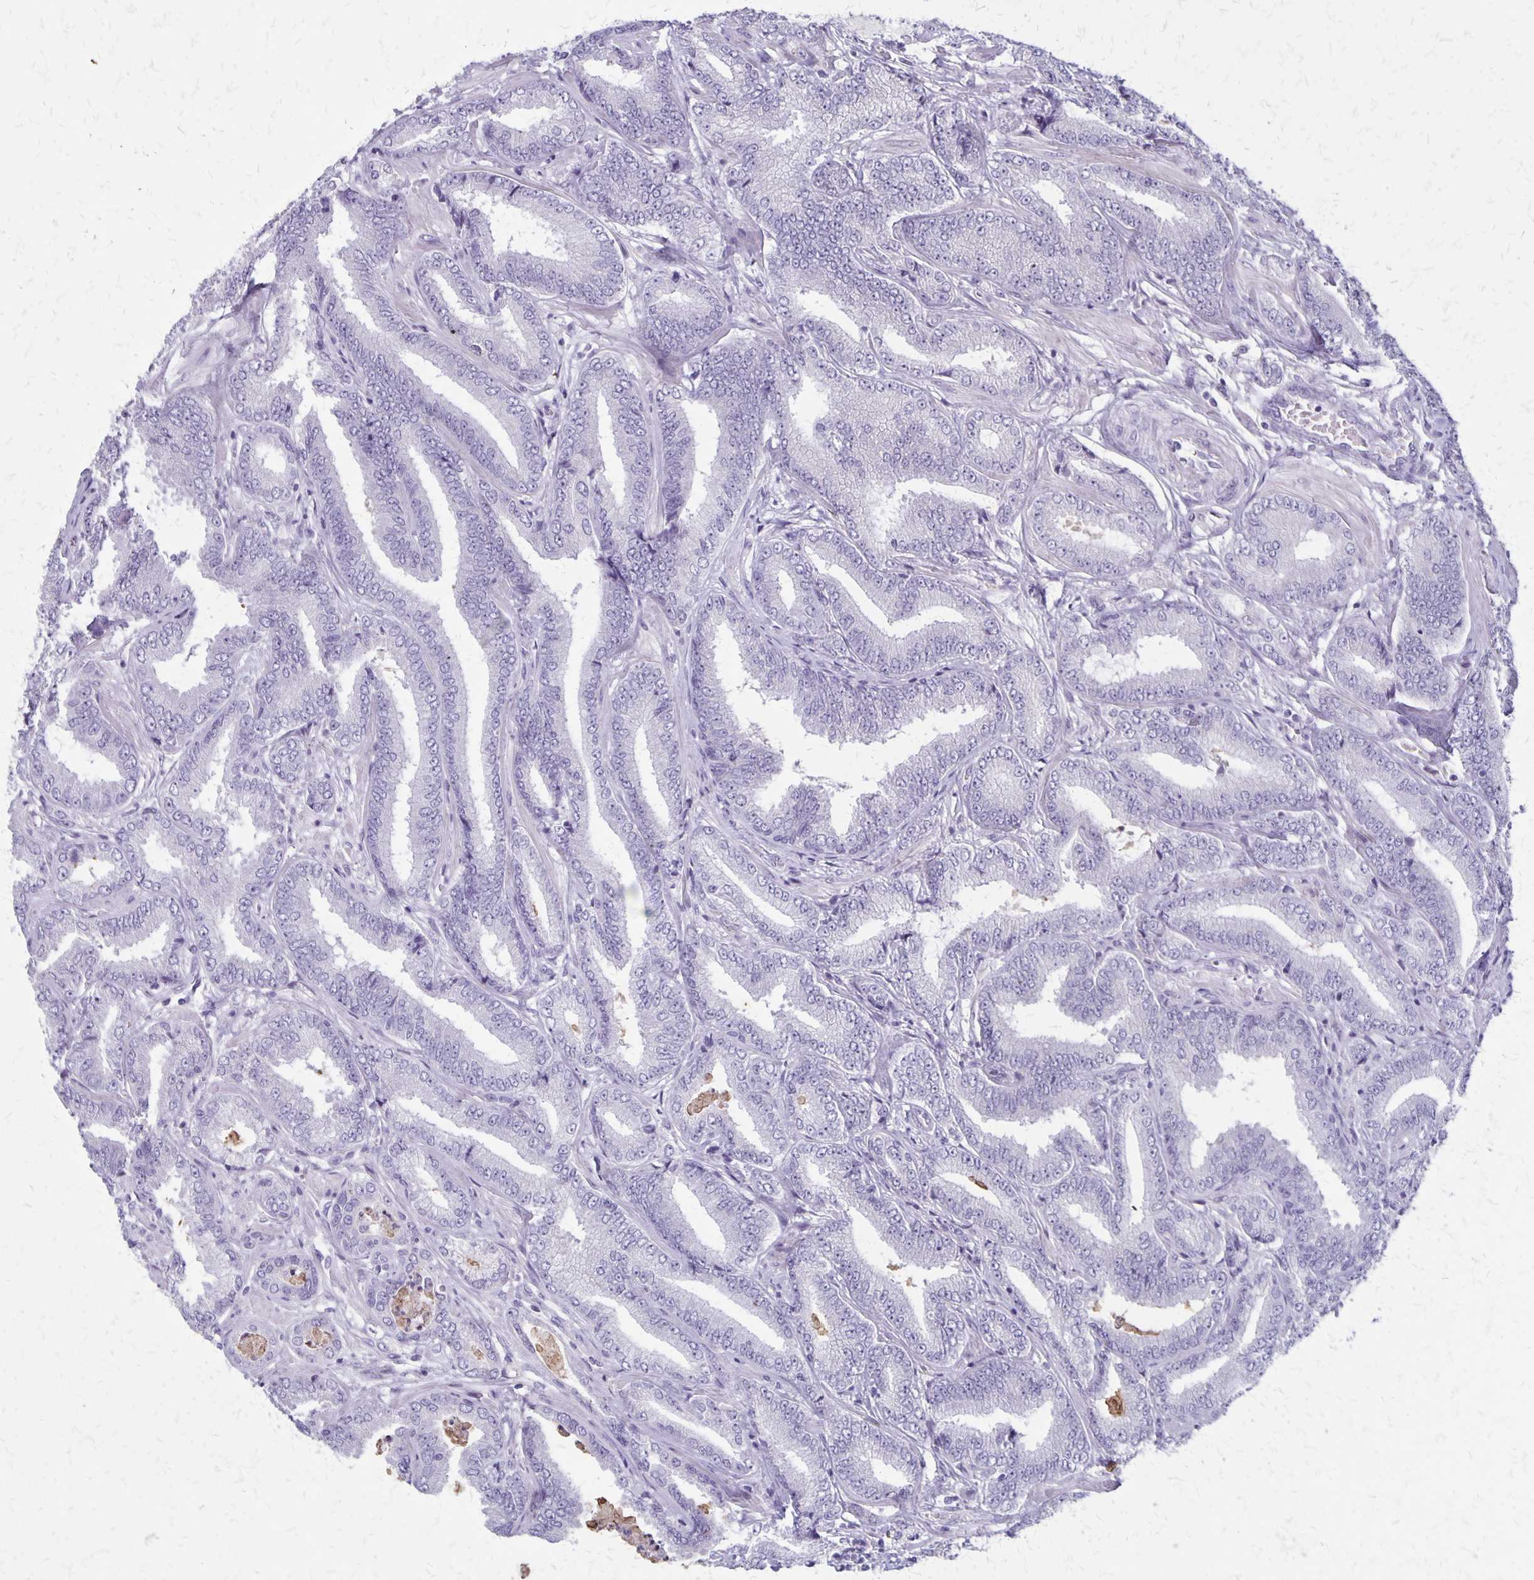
{"staining": {"intensity": "negative", "quantity": "none", "location": "none"}, "tissue": "prostate cancer", "cell_type": "Tumor cells", "image_type": "cancer", "snomed": [{"axis": "morphology", "description": "Adenocarcinoma, Low grade"}, {"axis": "topography", "description": "Prostate"}], "caption": "Prostate cancer was stained to show a protein in brown. There is no significant positivity in tumor cells. (Immunohistochemistry, brightfield microscopy, high magnification).", "gene": "SEPTIN5", "patient": {"sex": "male", "age": 55}}